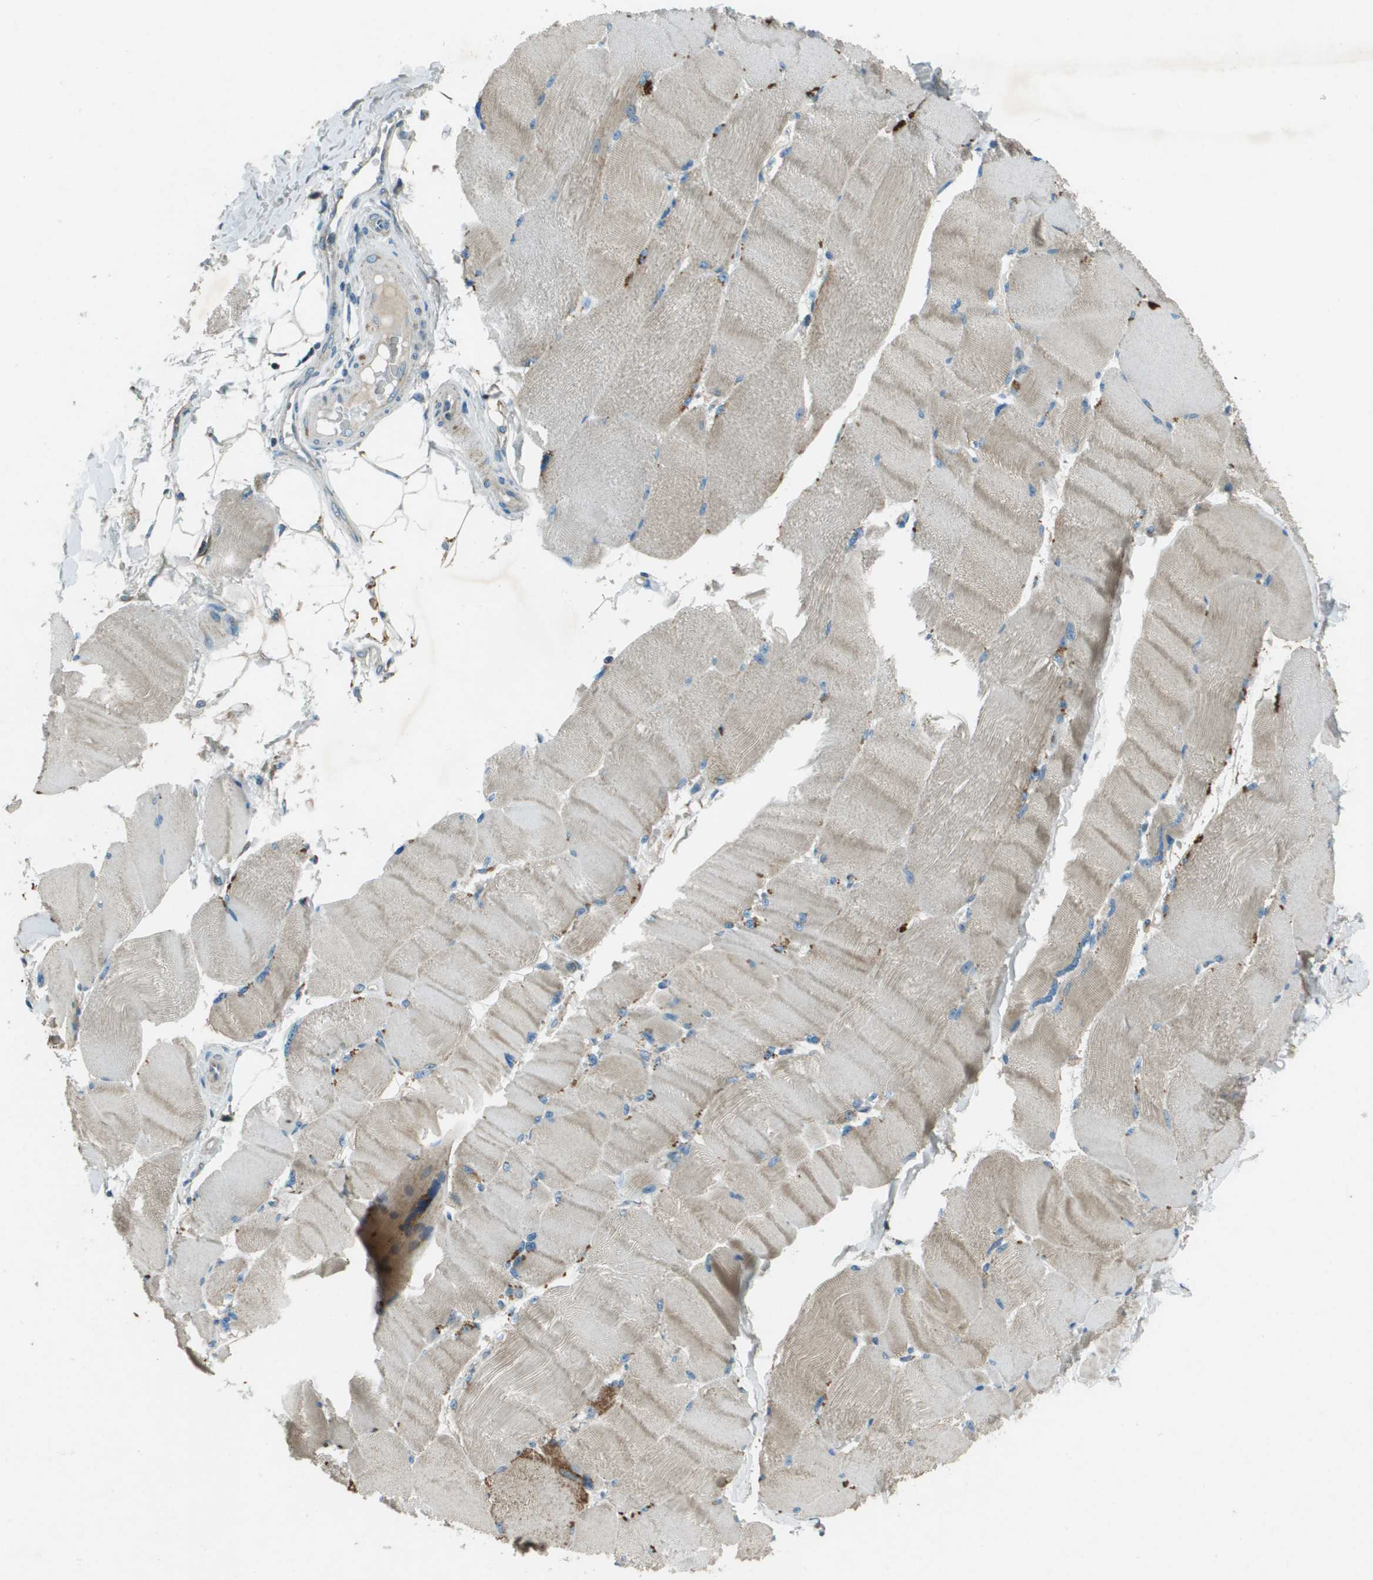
{"staining": {"intensity": "moderate", "quantity": ">75%", "location": "cytoplasmic/membranous"}, "tissue": "skeletal muscle", "cell_type": "Myocytes", "image_type": "normal", "snomed": [{"axis": "morphology", "description": "Normal tissue, NOS"}, {"axis": "topography", "description": "Skin"}, {"axis": "topography", "description": "Skeletal muscle"}], "caption": "Immunohistochemistry photomicrograph of benign skeletal muscle stained for a protein (brown), which displays medium levels of moderate cytoplasmic/membranous positivity in about >75% of myocytes.", "gene": "MIGA1", "patient": {"sex": "male", "age": 83}}